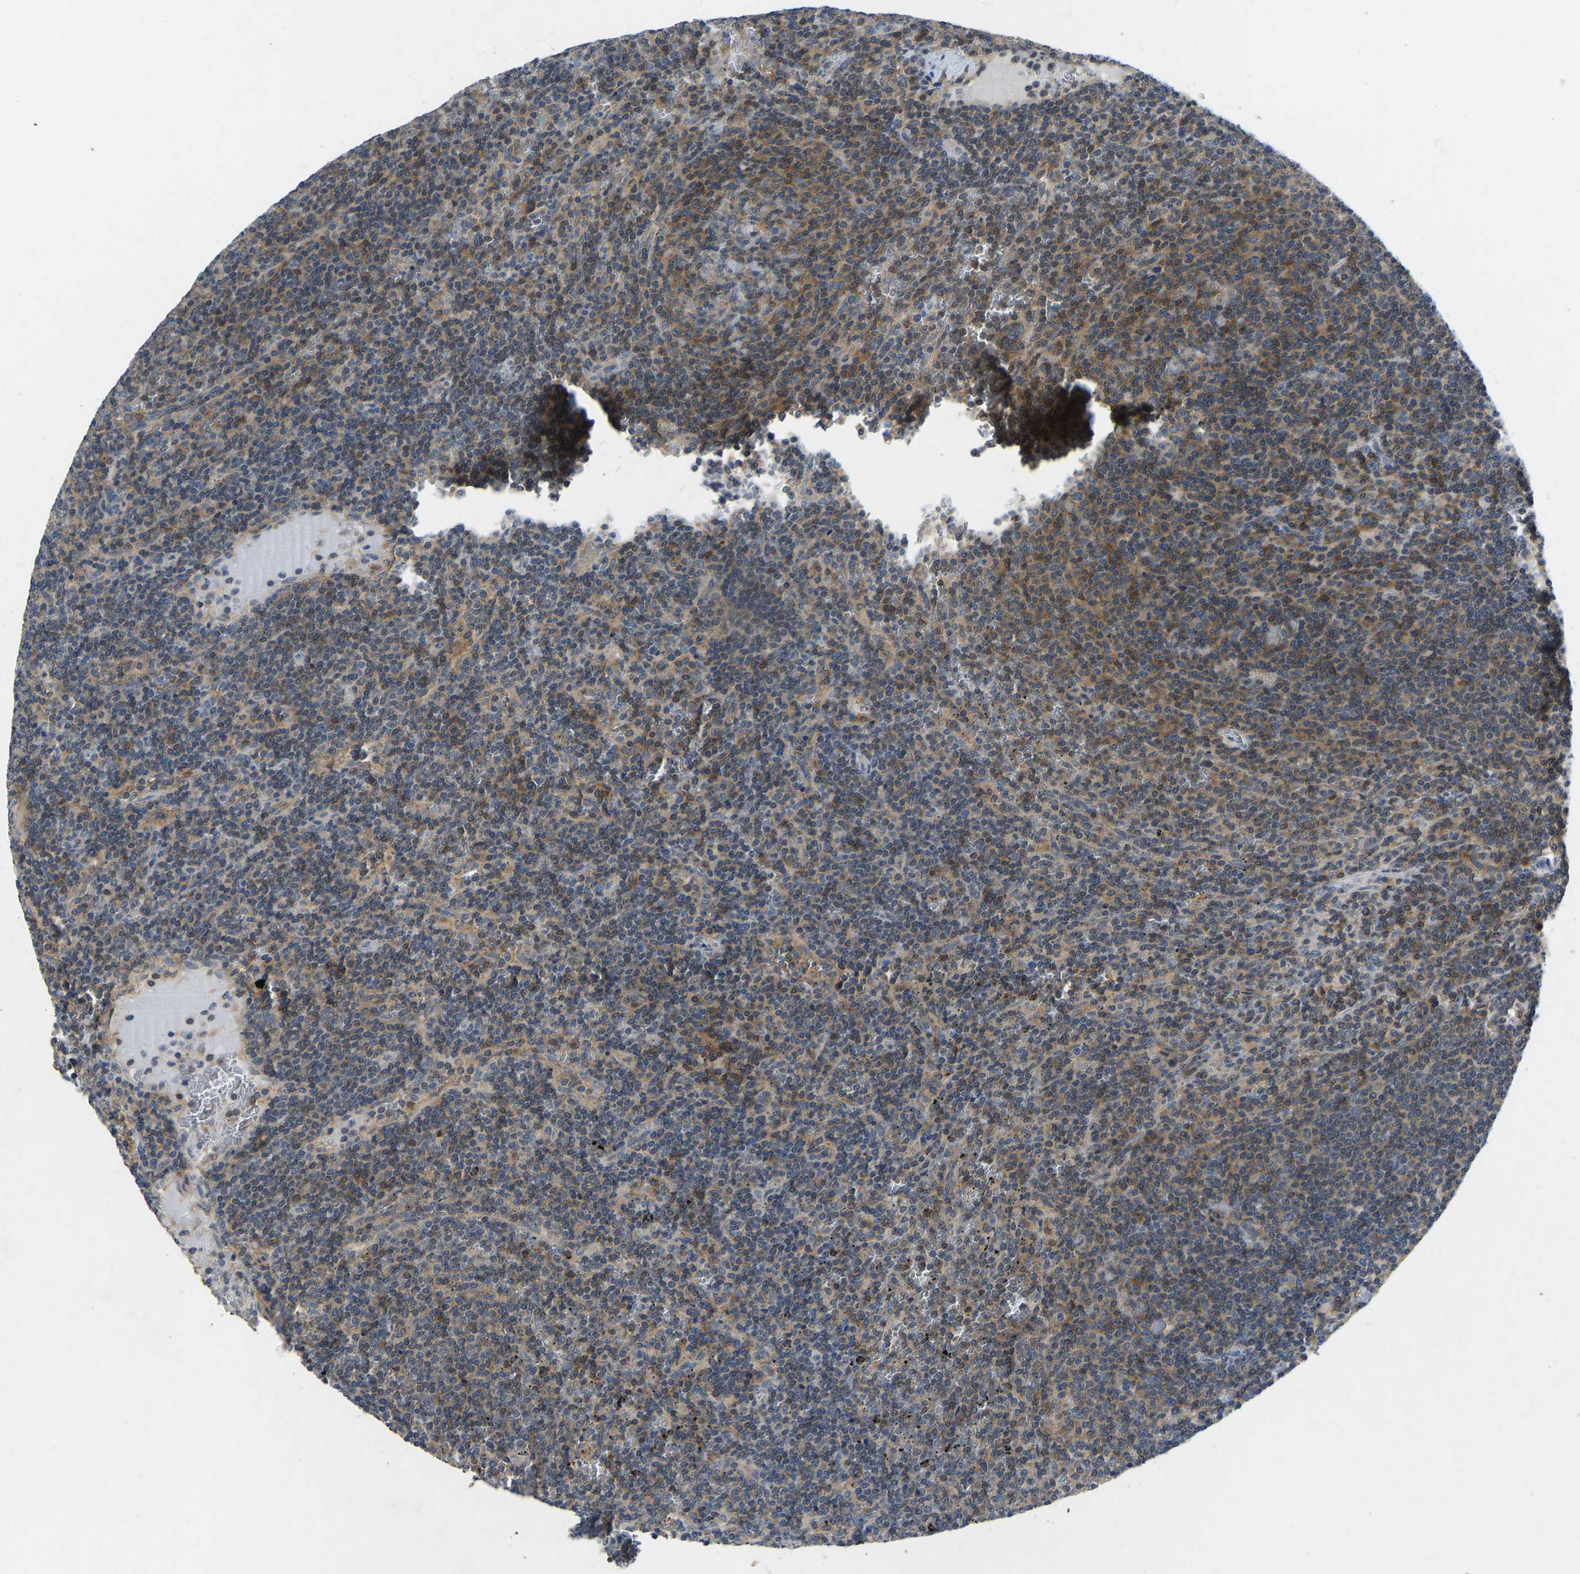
{"staining": {"intensity": "moderate", "quantity": ">75%", "location": "cytoplasmic/membranous"}, "tissue": "lymphoma", "cell_type": "Tumor cells", "image_type": "cancer", "snomed": [{"axis": "morphology", "description": "Malignant lymphoma, non-Hodgkin's type, Low grade"}, {"axis": "topography", "description": "Spleen"}], "caption": "Immunohistochemical staining of human lymphoma exhibits moderate cytoplasmic/membranous protein expression in about >75% of tumor cells.", "gene": "NDRG3", "patient": {"sex": "female", "age": 50}}